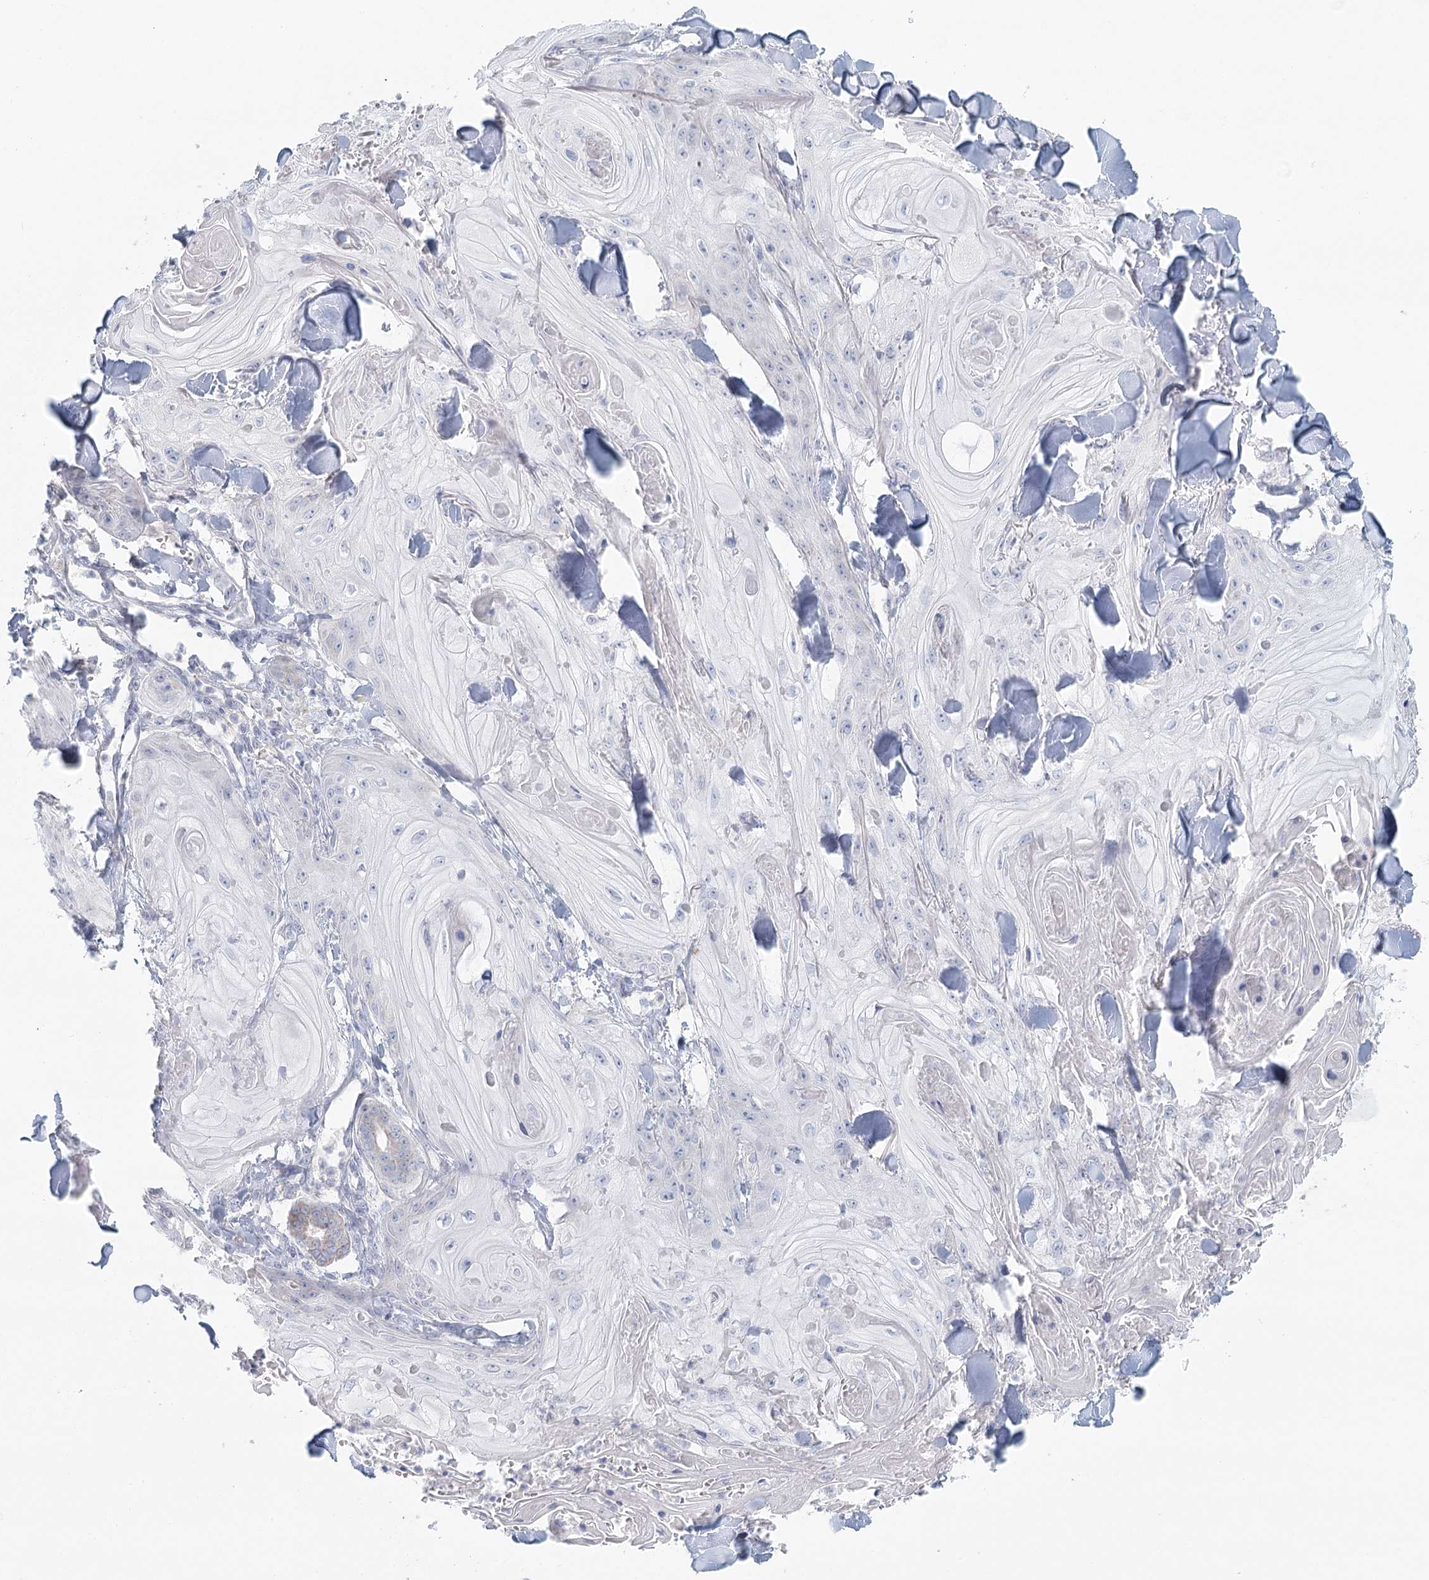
{"staining": {"intensity": "negative", "quantity": "none", "location": "none"}, "tissue": "skin cancer", "cell_type": "Tumor cells", "image_type": "cancer", "snomed": [{"axis": "morphology", "description": "Squamous cell carcinoma, NOS"}, {"axis": "topography", "description": "Skin"}], "caption": "There is no significant staining in tumor cells of skin cancer (squamous cell carcinoma).", "gene": "BPHL", "patient": {"sex": "male", "age": 74}}